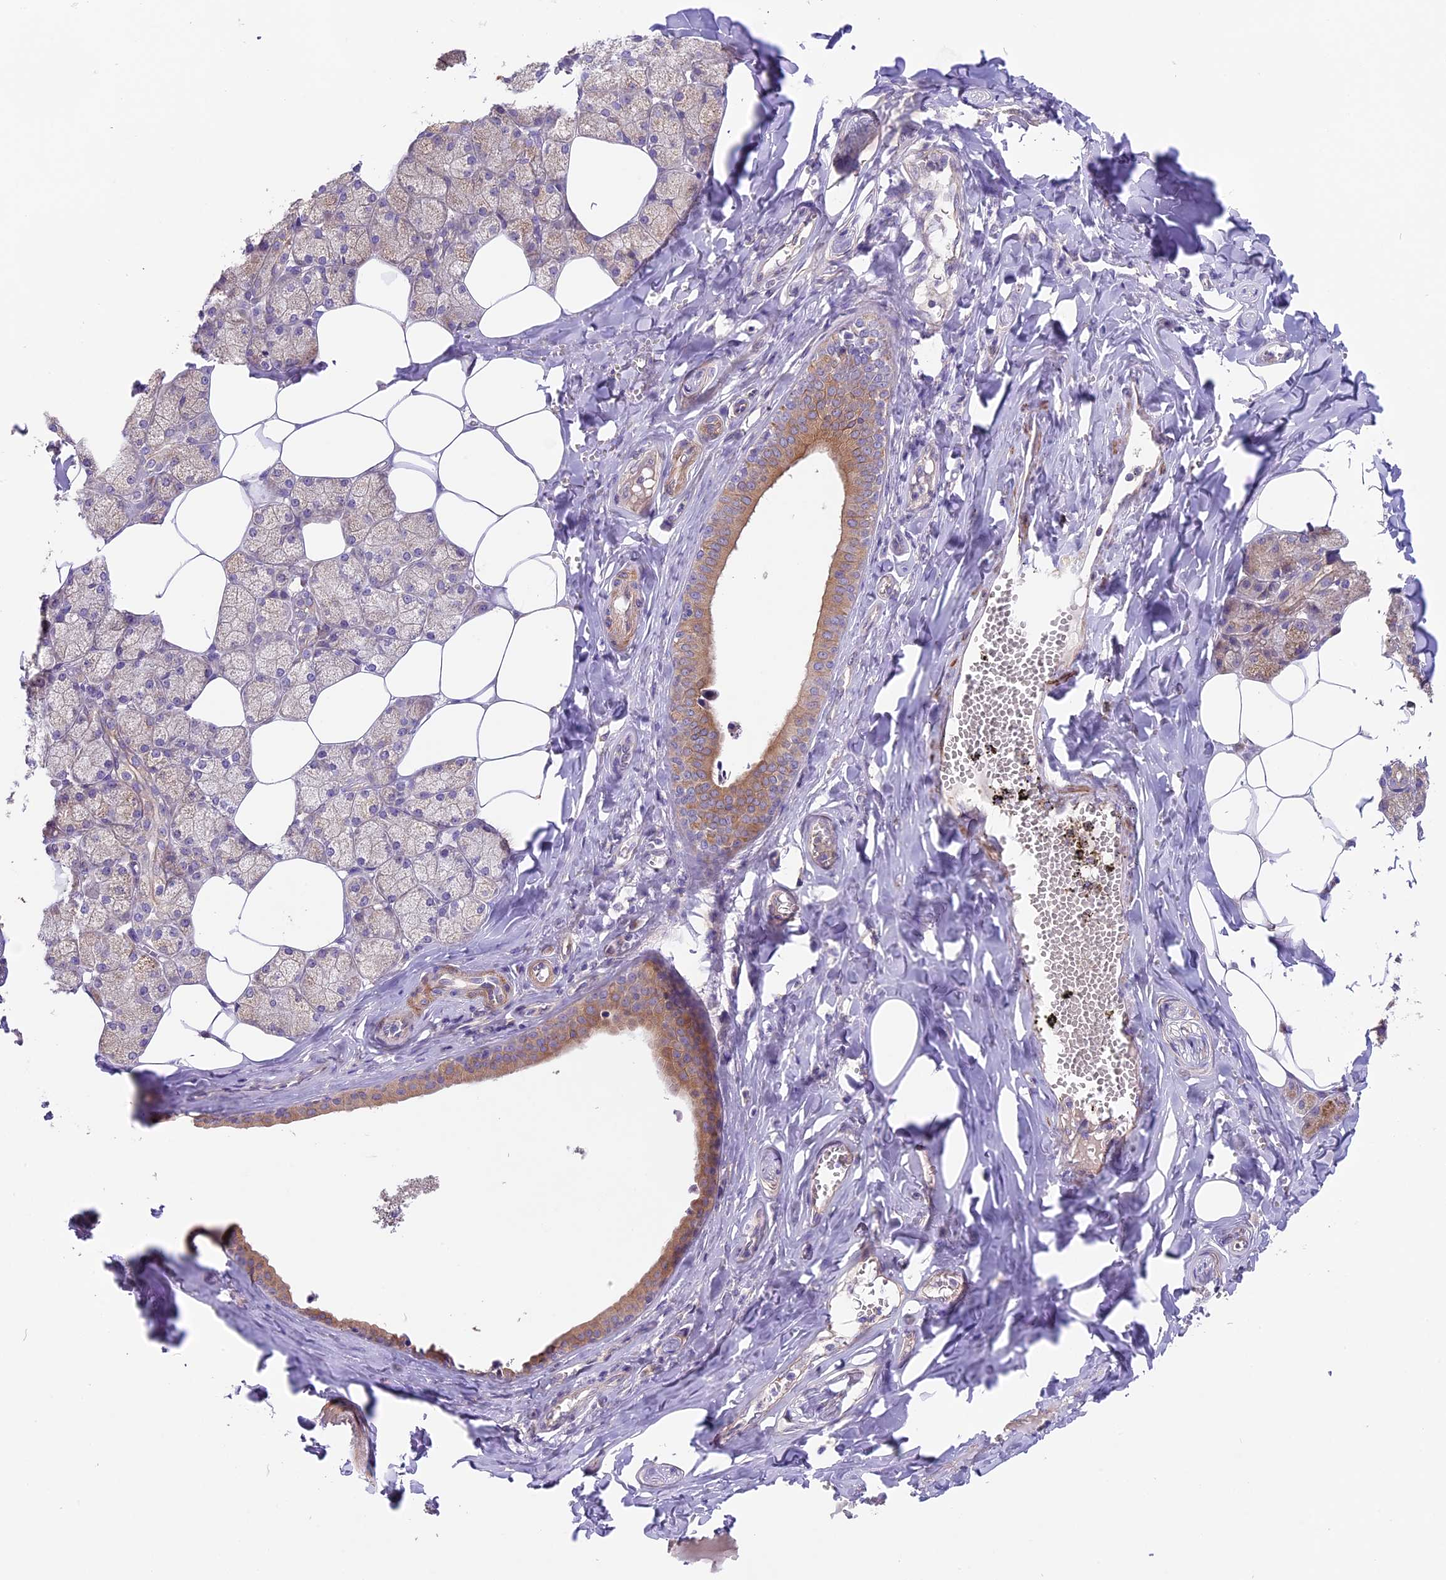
{"staining": {"intensity": "moderate", "quantity": "25%-75%", "location": "cytoplasmic/membranous"}, "tissue": "salivary gland", "cell_type": "Glandular cells", "image_type": "normal", "snomed": [{"axis": "morphology", "description": "Normal tissue, NOS"}, {"axis": "topography", "description": "Salivary gland"}], "caption": "IHC (DAB) staining of benign human salivary gland displays moderate cytoplasmic/membranous protein staining in approximately 25%-75% of glandular cells.", "gene": "COG8", "patient": {"sex": "male", "age": 62}}